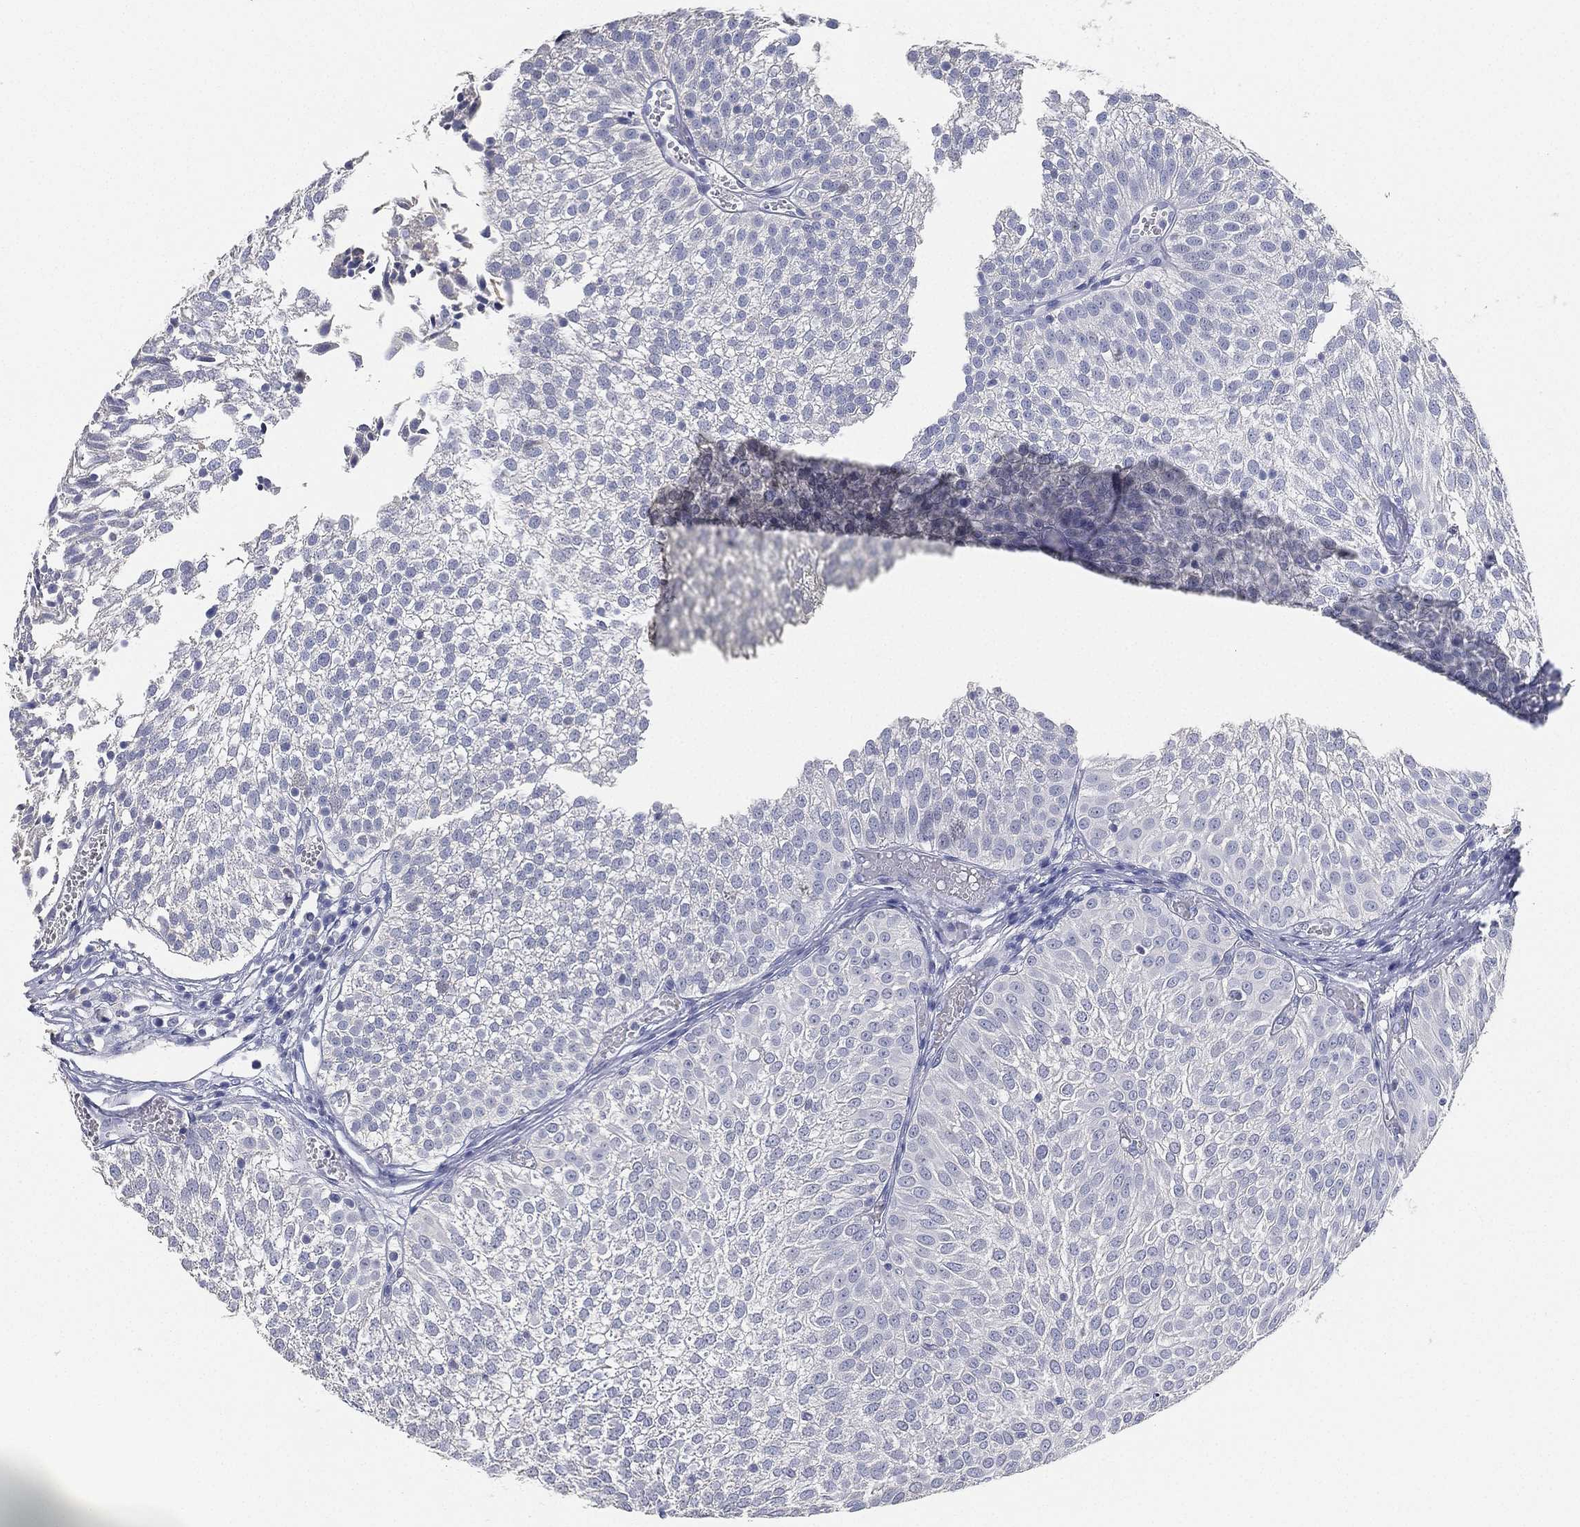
{"staining": {"intensity": "negative", "quantity": "none", "location": "none"}, "tissue": "urothelial cancer", "cell_type": "Tumor cells", "image_type": "cancer", "snomed": [{"axis": "morphology", "description": "Urothelial carcinoma, Low grade"}, {"axis": "topography", "description": "Urinary bladder"}], "caption": "Immunohistochemistry image of human urothelial cancer stained for a protein (brown), which displays no staining in tumor cells.", "gene": "FAM187B", "patient": {"sex": "male", "age": 52}}